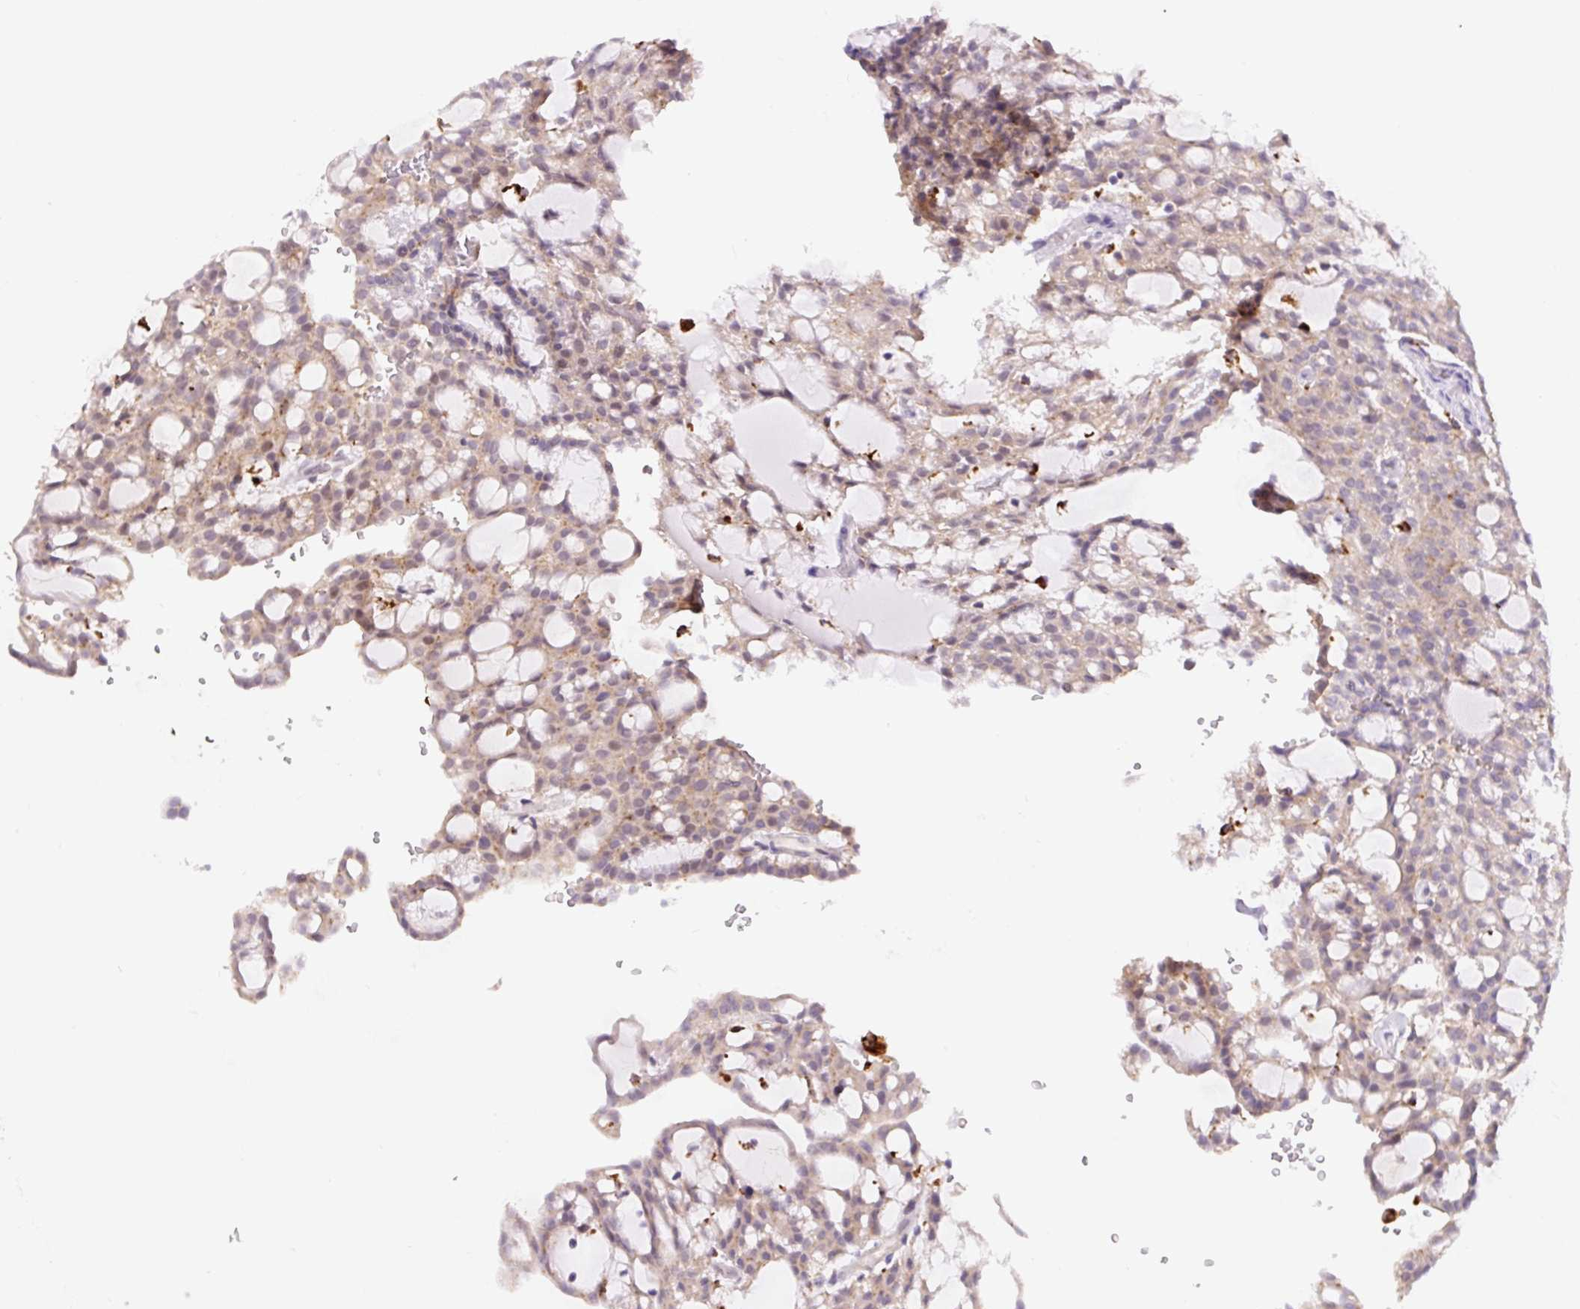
{"staining": {"intensity": "weak", "quantity": ">75%", "location": "cytoplasmic/membranous,nuclear"}, "tissue": "renal cancer", "cell_type": "Tumor cells", "image_type": "cancer", "snomed": [{"axis": "morphology", "description": "Adenocarcinoma, NOS"}, {"axis": "topography", "description": "Kidney"}], "caption": "The immunohistochemical stain highlights weak cytoplasmic/membranous and nuclear positivity in tumor cells of renal cancer (adenocarcinoma) tissue. (IHC, brightfield microscopy, high magnification).", "gene": "CEBPZOS", "patient": {"sex": "male", "age": 63}}